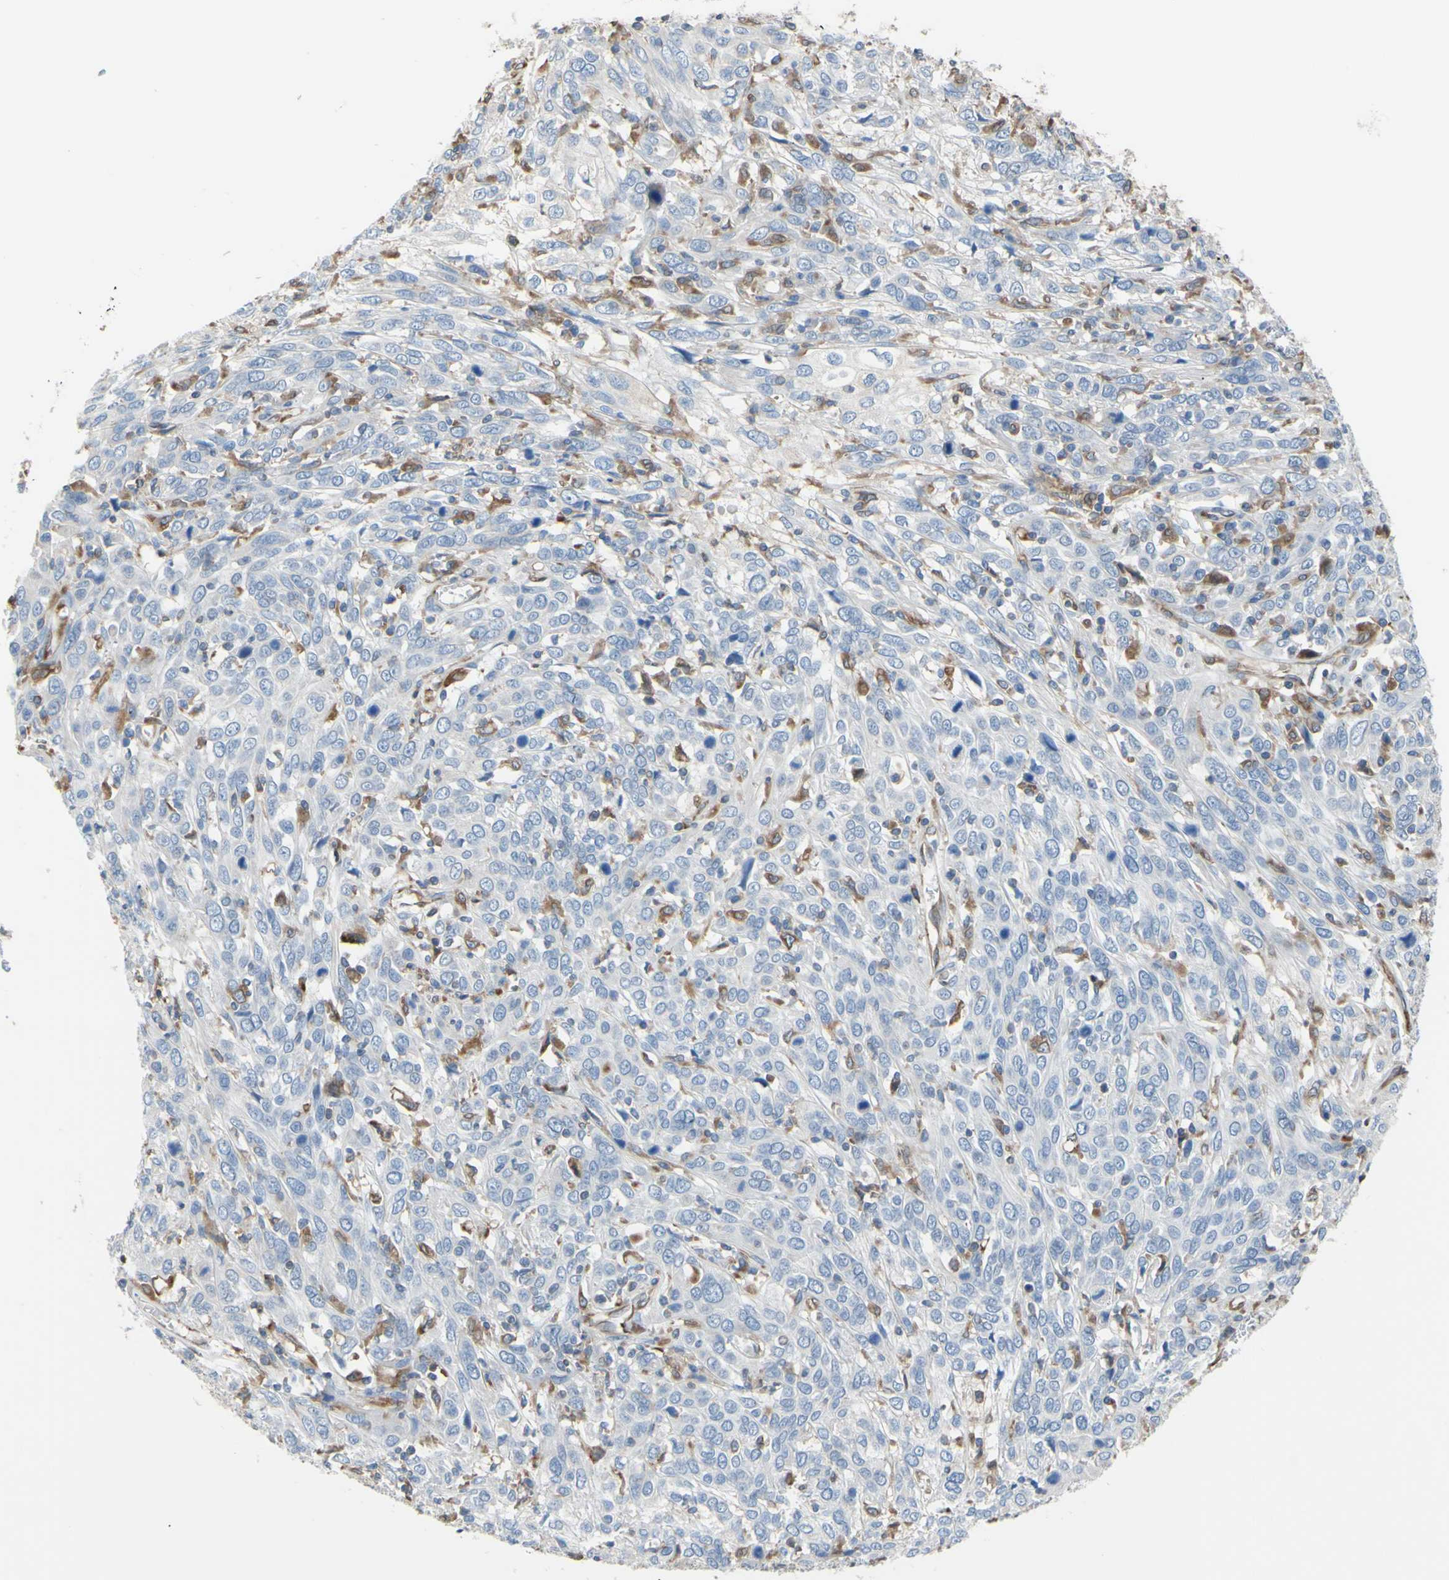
{"staining": {"intensity": "moderate", "quantity": "<25%", "location": "cytoplasmic/membranous"}, "tissue": "cervical cancer", "cell_type": "Tumor cells", "image_type": "cancer", "snomed": [{"axis": "morphology", "description": "Squamous cell carcinoma, NOS"}, {"axis": "topography", "description": "Cervix"}], "caption": "Cervical squamous cell carcinoma stained with a brown dye shows moderate cytoplasmic/membranous positive expression in approximately <25% of tumor cells.", "gene": "MGST2", "patient": {"sex": "female", "age": 46}}